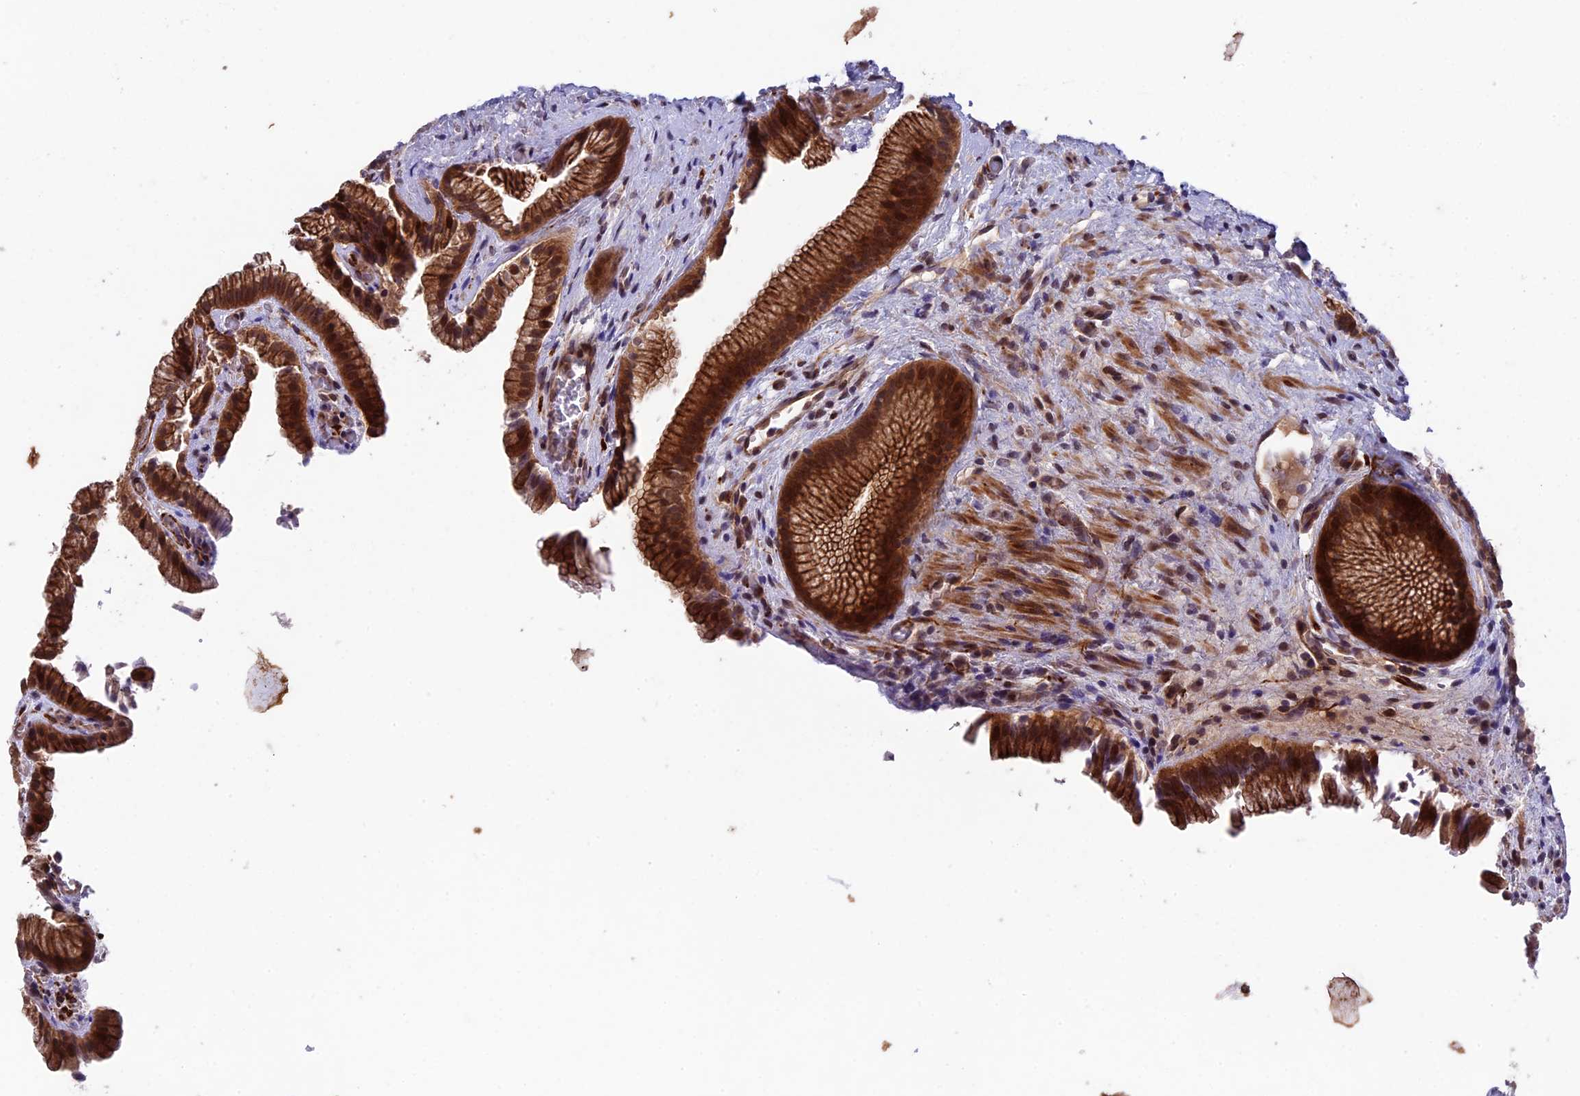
{"staining": {"intensity": "strong", "quantity": ">75%", "location": "cytoplasmic/membranous,nuclear"}, "tissue": "gallbladder", "cell_type": "Glandular cells", "image_type": "normal", "snomed": [{"axis": "morphology", "description": "Normal tissue, NOS"}, {"axis": "morphology", "description": "Inflammation, NOS"}, {"axis": "topography", "description": "Gallbladder"}], "caption": "Immunohistochemical staining of normal human gallbladder shows high levels of strong cytoplasmic/membranous,nuclear expression in about >75% of glandular cells.", "gene": "SIPA1L3", "patient": {"sex": "male", "age": 51}}